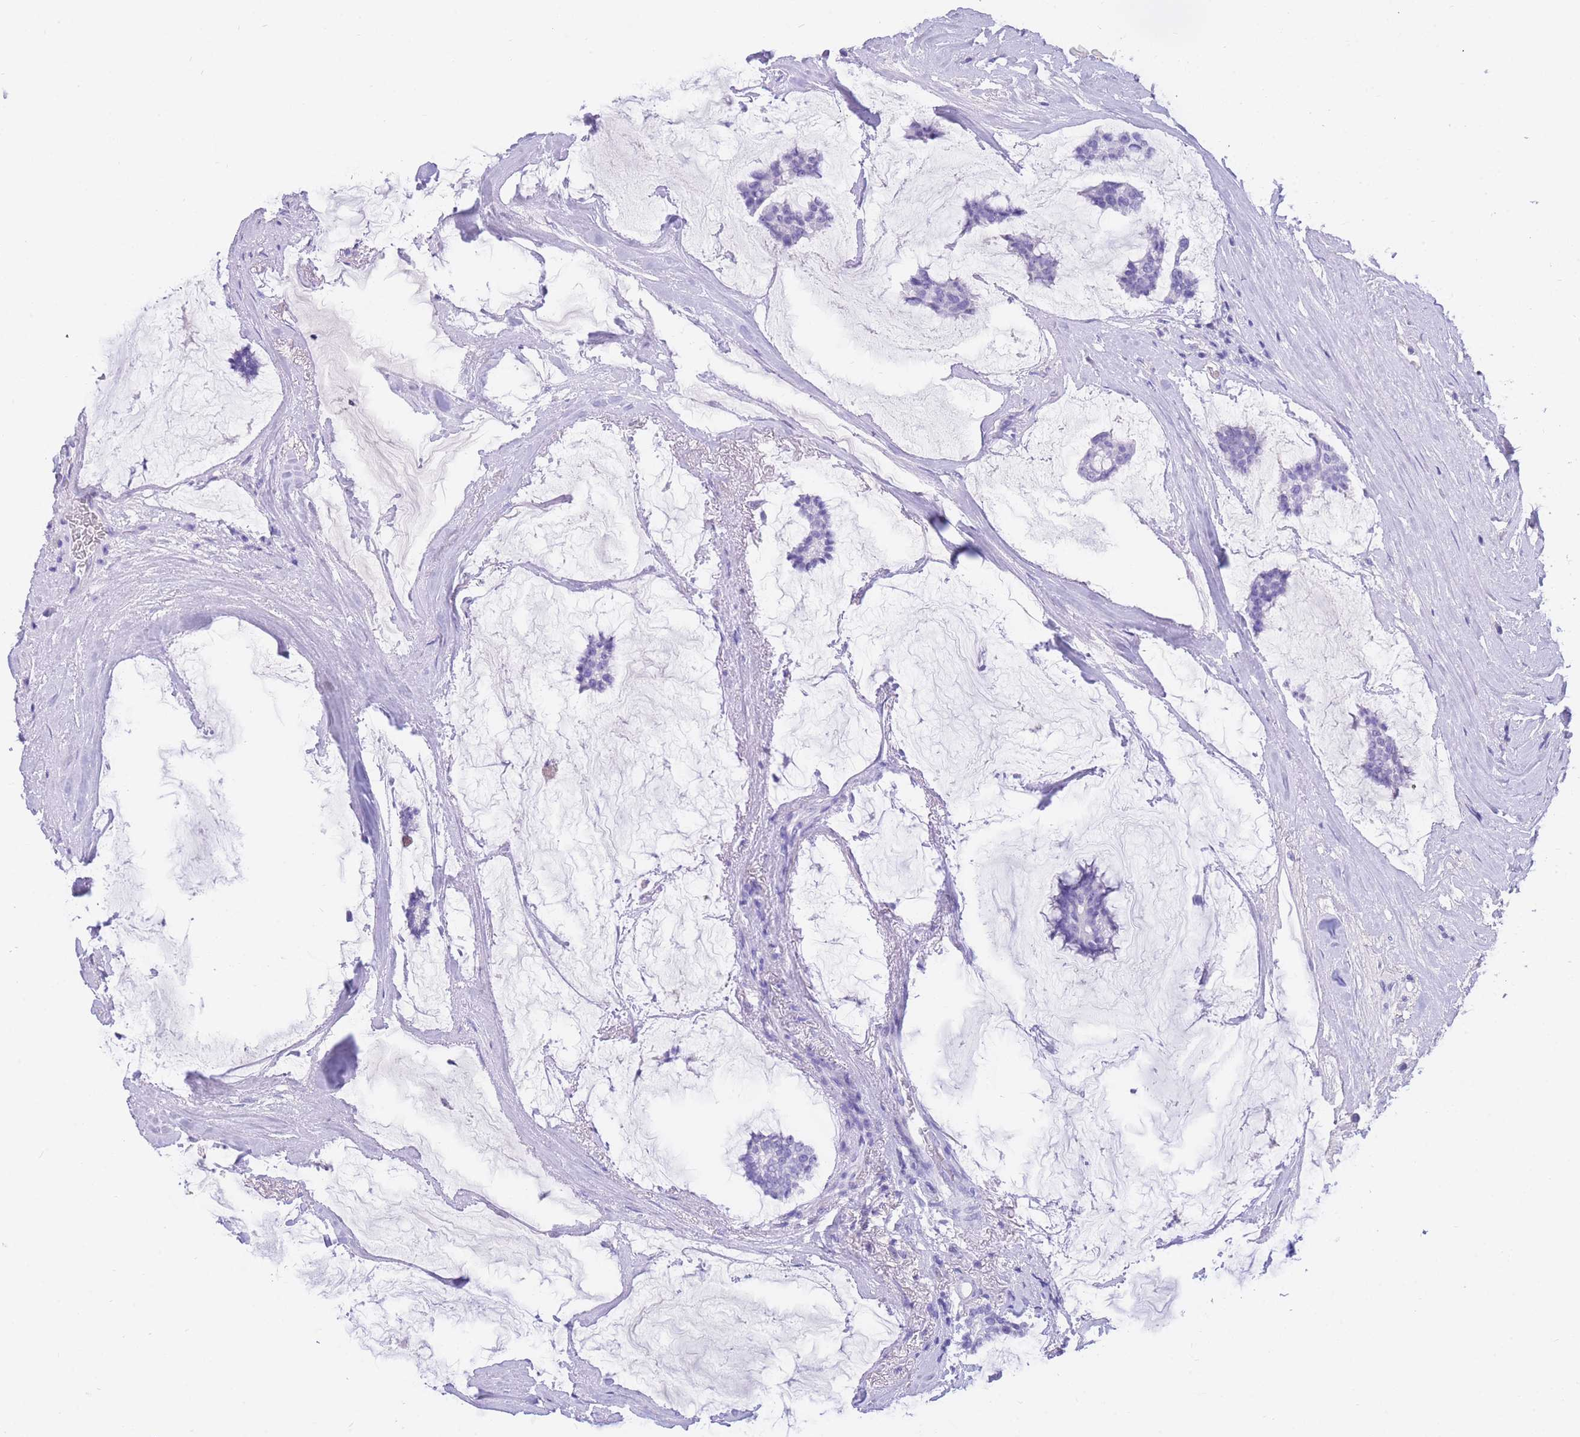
{"staining": {"intensity": "negative", "quantity": "none", "location": "none"}, "tissue": "breast cancer", "cell_type": "Tumor cells", "image_type": "cancer", "snomed": [{"axis": "morphology", "description": "Duct carcinoma"}, {"axis": "topography", "description": "Breast"}], "caption": "The photomicrograph exhibits no staining of tumor cells in breast cancer.", "gene": "SULT1A1", "patient": {"sex": "female", "age": 93}}